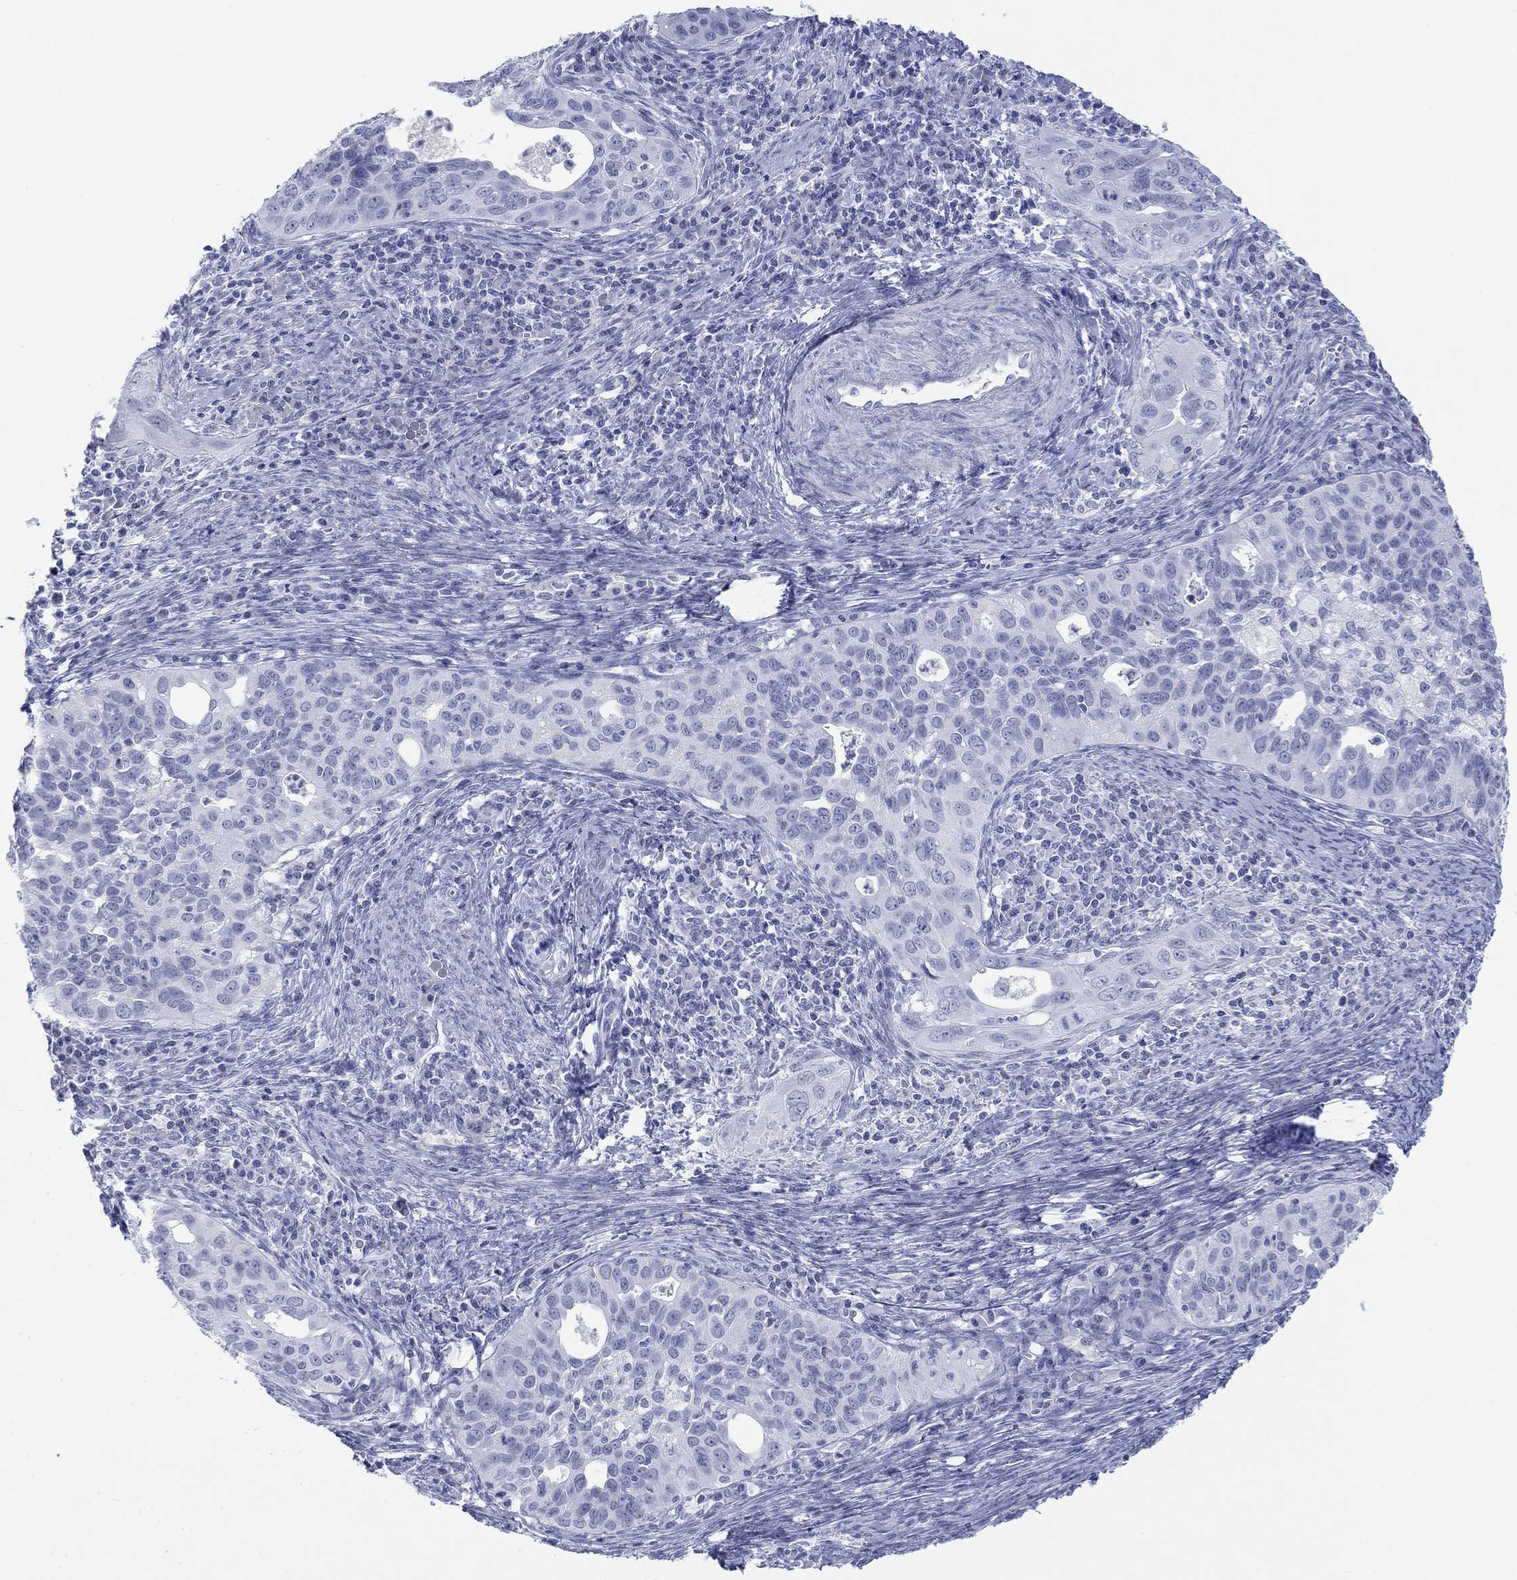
{"staining": {"intensity": "negative", "quantity": "none", "location": "none"}, "tissue": "cervical cancer", "cell_type": "Tumor cells", "image_type": "cancer", "snomed": [{"axis": "morphology", "description": "Squamous cell carcinoma, NOS"}, {"axis": "topography", "description": "Cervix"}], "caption": "DAB immunohistochemical staining of squamous cell carcinoma (cervical) reveals no significant staining in tumor cells.", "gene": "PDYN", "patient": {"sex": "female", "age": 26}}